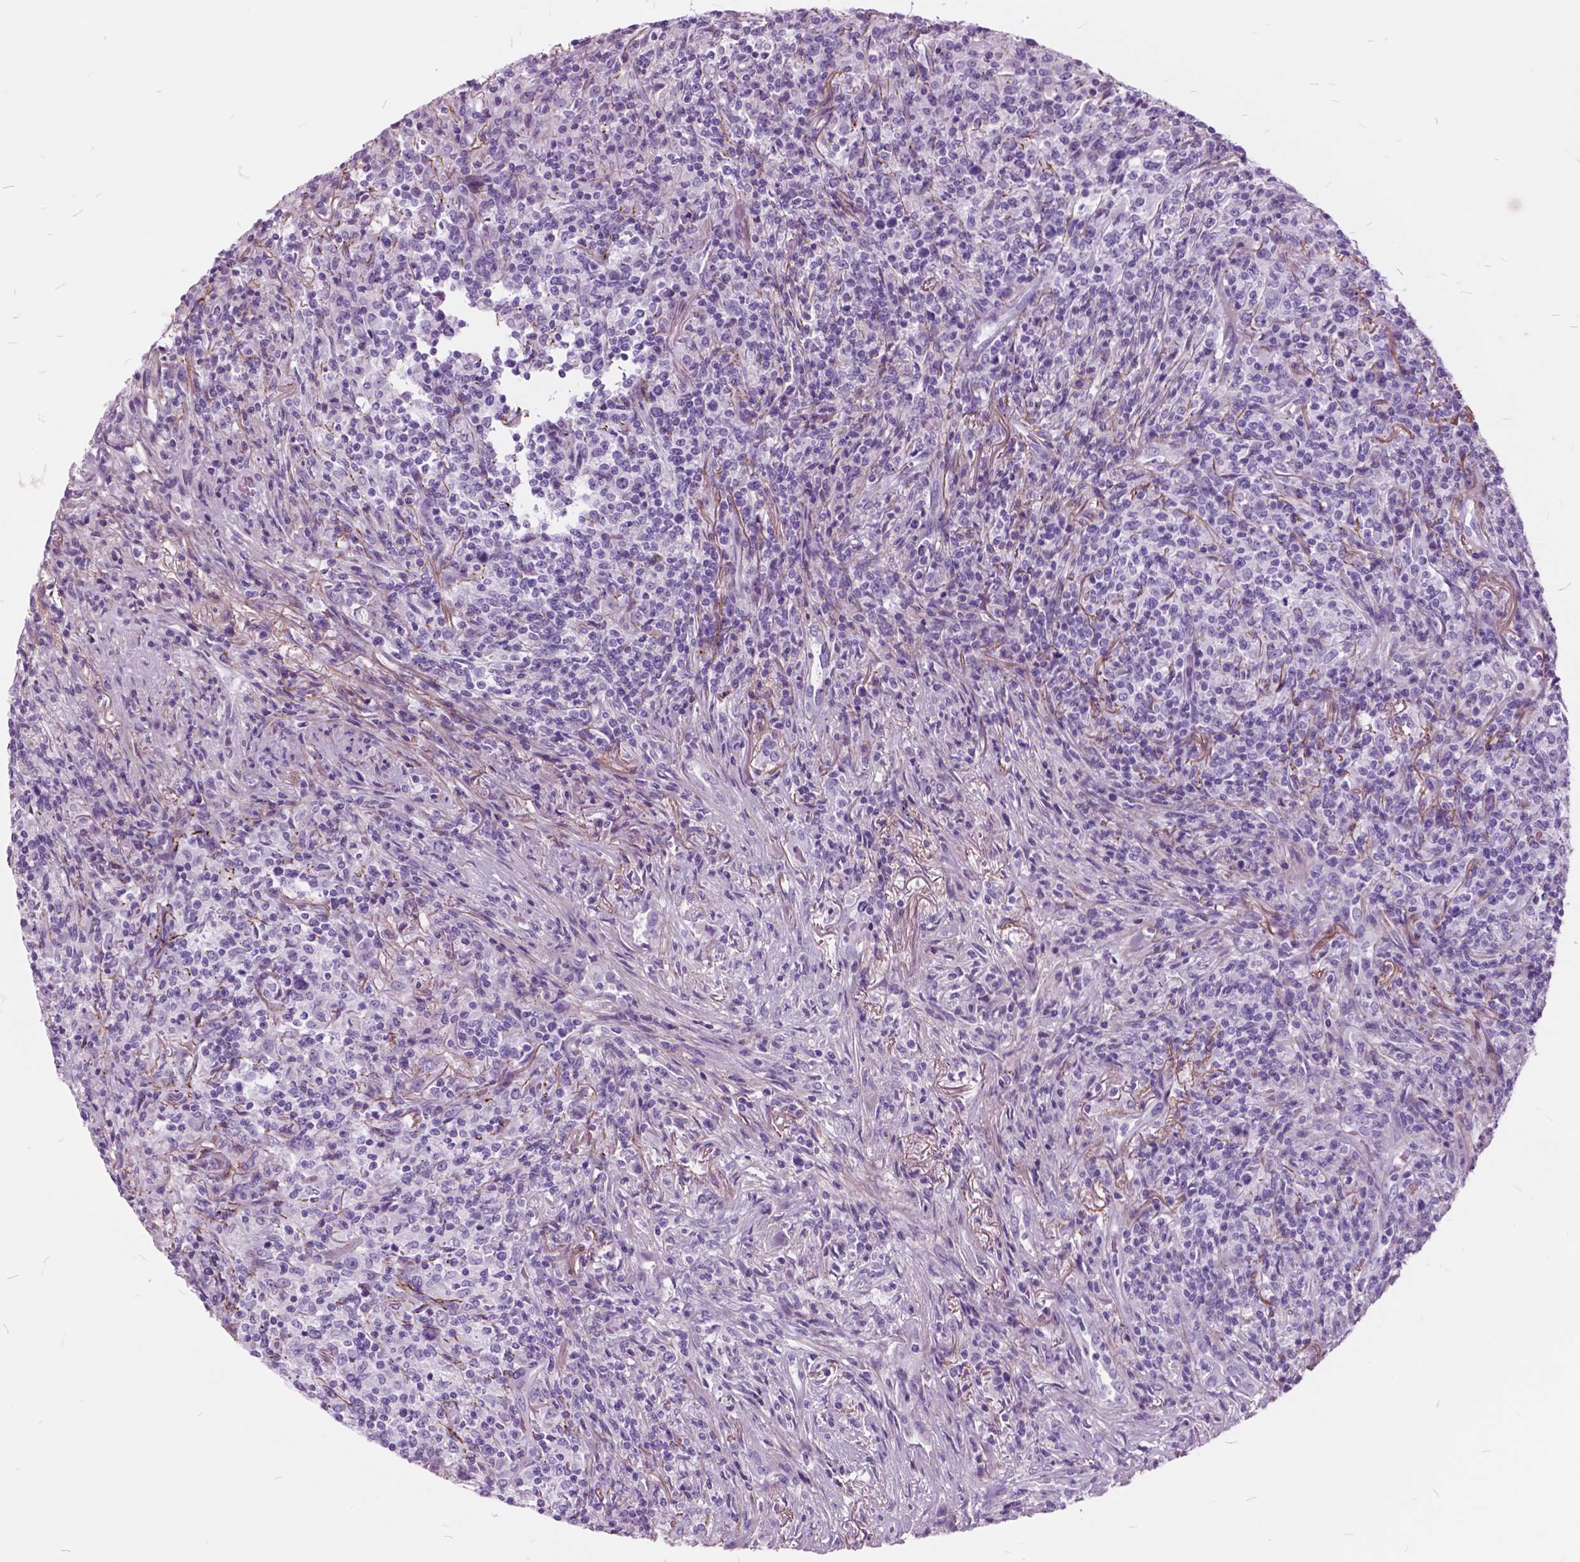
{"staining": {"intensity": "negative", "quantity": "none", "location": "none"}, "tissue": "lymphoma", "cell_type": "Tumor cells", "image_type": "cancer", "snomed": [{"axis": "morphology", "description": "Malignant lymphoma, non-Hodgkin's type, High grade"}, {"axis": "topography", "description": "Lung"}], "caption": "The image shows no staining of tumor cells in lymphoma. (Stains: DAB immunohistochemistry with hematoxylin counter stain, Microscopy: brightfield microscopy at high magnification).", "gene": "GDF9", "patient": {"sex": "male", "age": 79}}